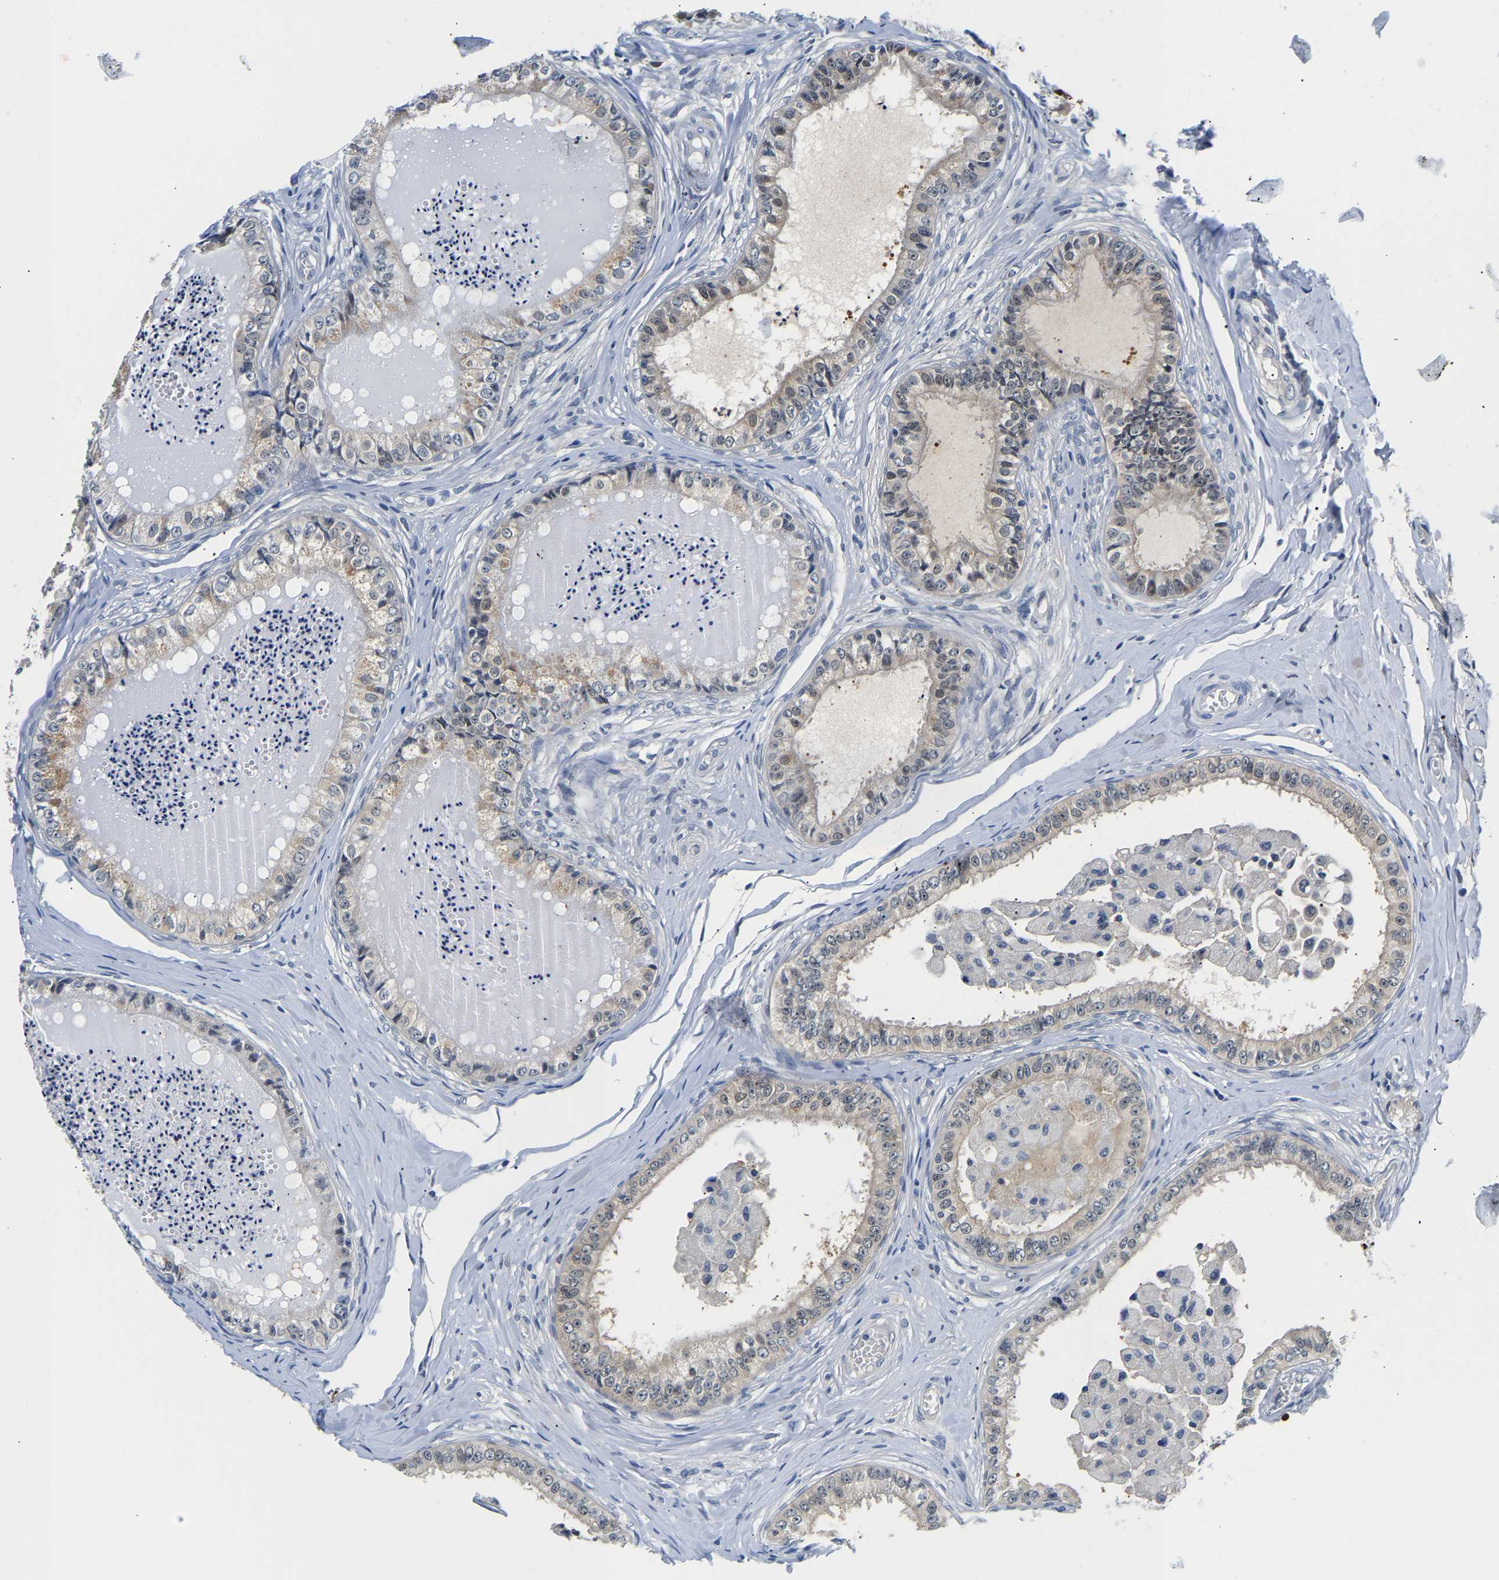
{"staining": {"intensity": "moderate", "quantity": "25%-75%", "location": "cytoplasmic/membranous"}, "tissue": "epididymis", "cell_type": "Glandular cells", "image_type": "normal", "snomed": [{"axis": "morphology", "description": "Normal tissue, NOS"}, {"axis": "topography", "description": "Epididymis"}], "caption": "Protein expression analysis of unremarkable epididymis shows moderate cytoplasmic/membranous expression in approximately 25%-75% of glandular cells.", "gene": "UCHL3", "patient": {"sex": "male", "age": 31}}